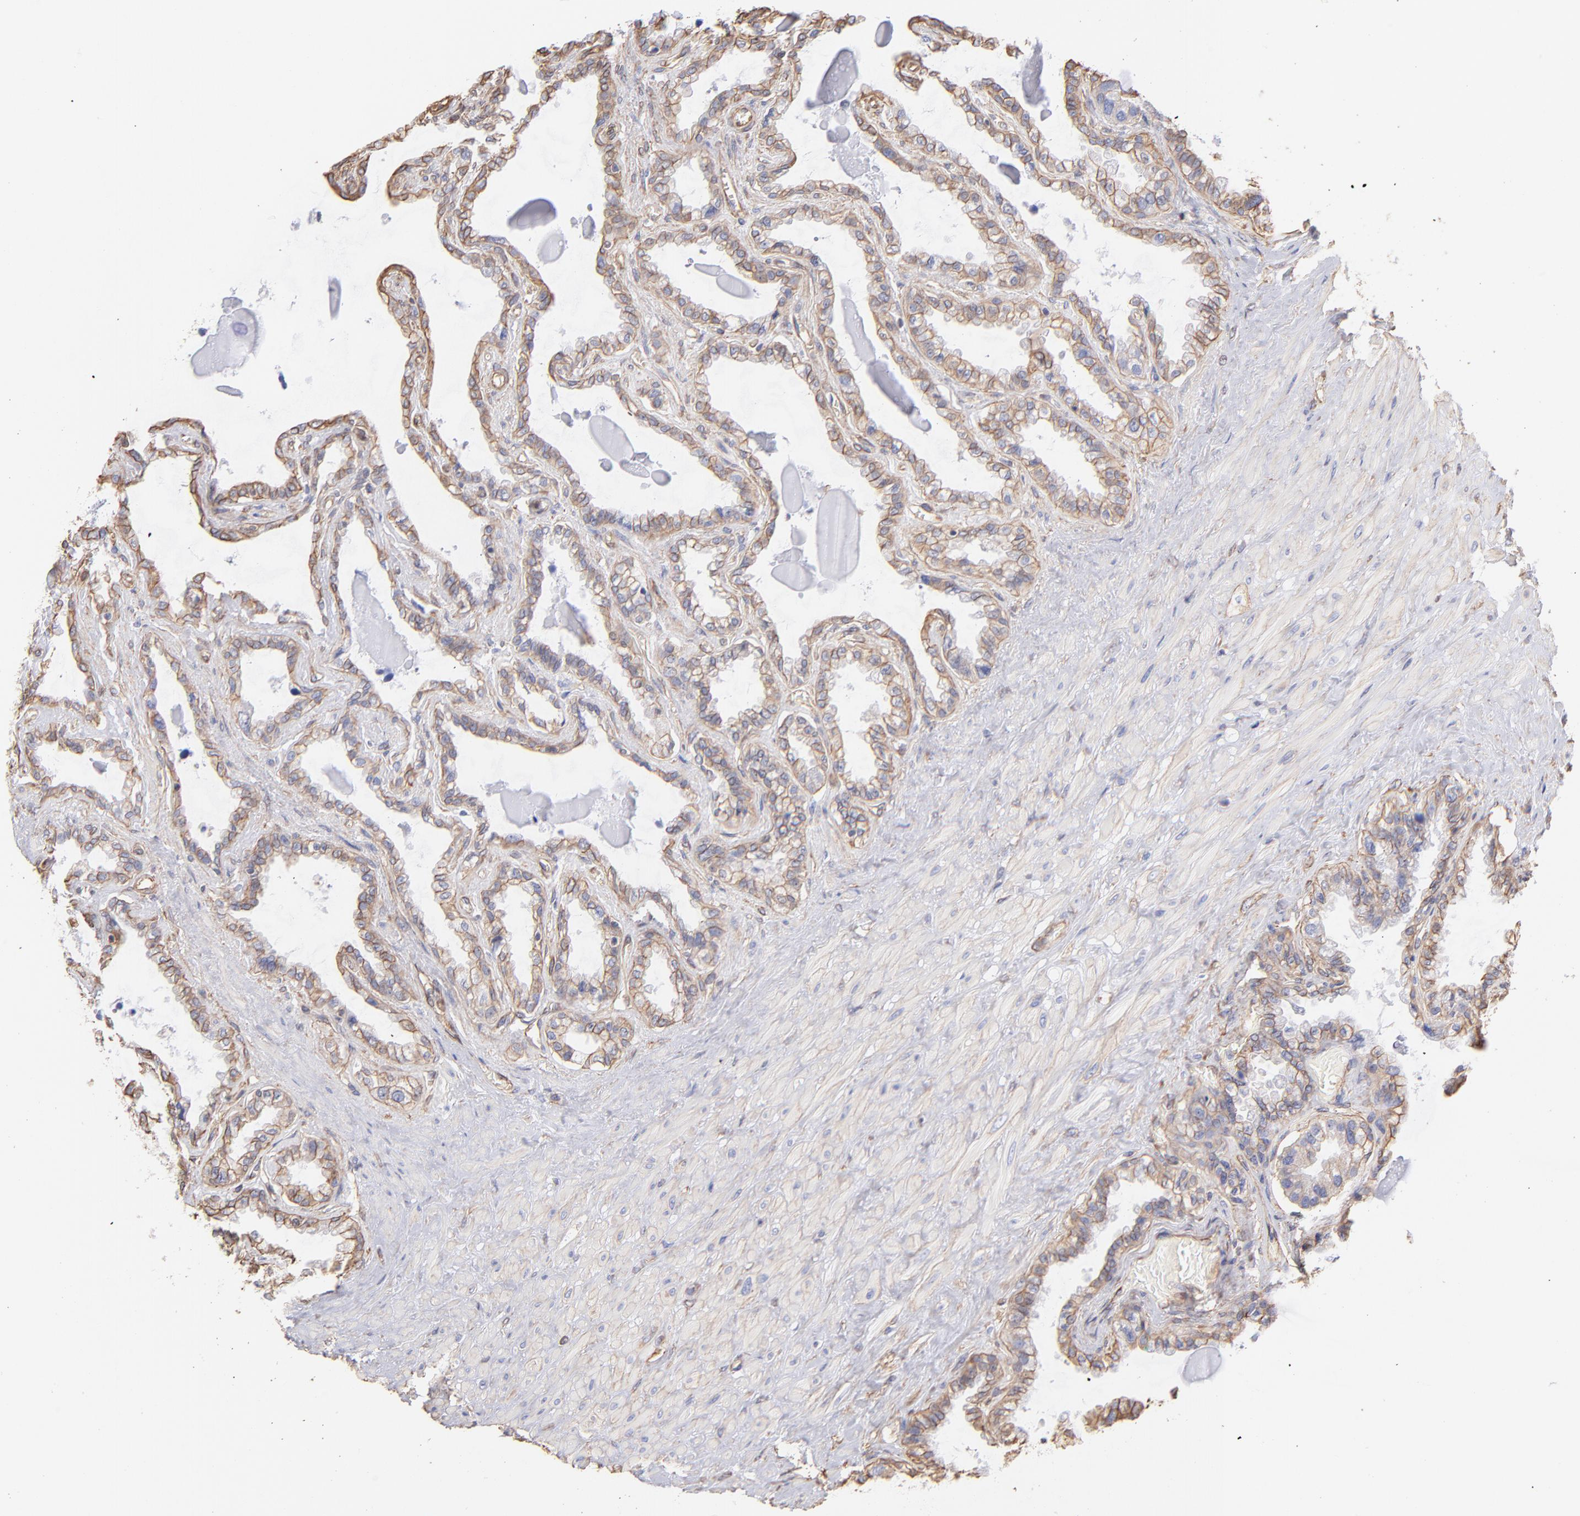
{"staining": {"intensity": "weak", "quantity": ">75%", "location": "cytoplasmic/membranous"}, "tissue": "seminal vesicle", "cell_type": "Glandular cells", "image_type": "normal", "snomed": [{"axis": "morphology", "description": "Normal tissue, NOS"}, {"axis": "morphology", "description": "Inflammation, NOS"}, {"axis": "topography", "description": "Urinary bladder"}, {"axis": "topography", "description": "Prostate"}, {"axis": "topography", "description": "Seminal veicle"}], "caption": "IHC of unremarkable human seminal vesicle reveals low levels of weak cytoplasmic/membranous staining in about >75% of glandular cells. (brown staining indicates protein expression, while blue staining denotes nuclei).", "gene": "PLEC", "patient": {"sex": "male", "age": 82}}